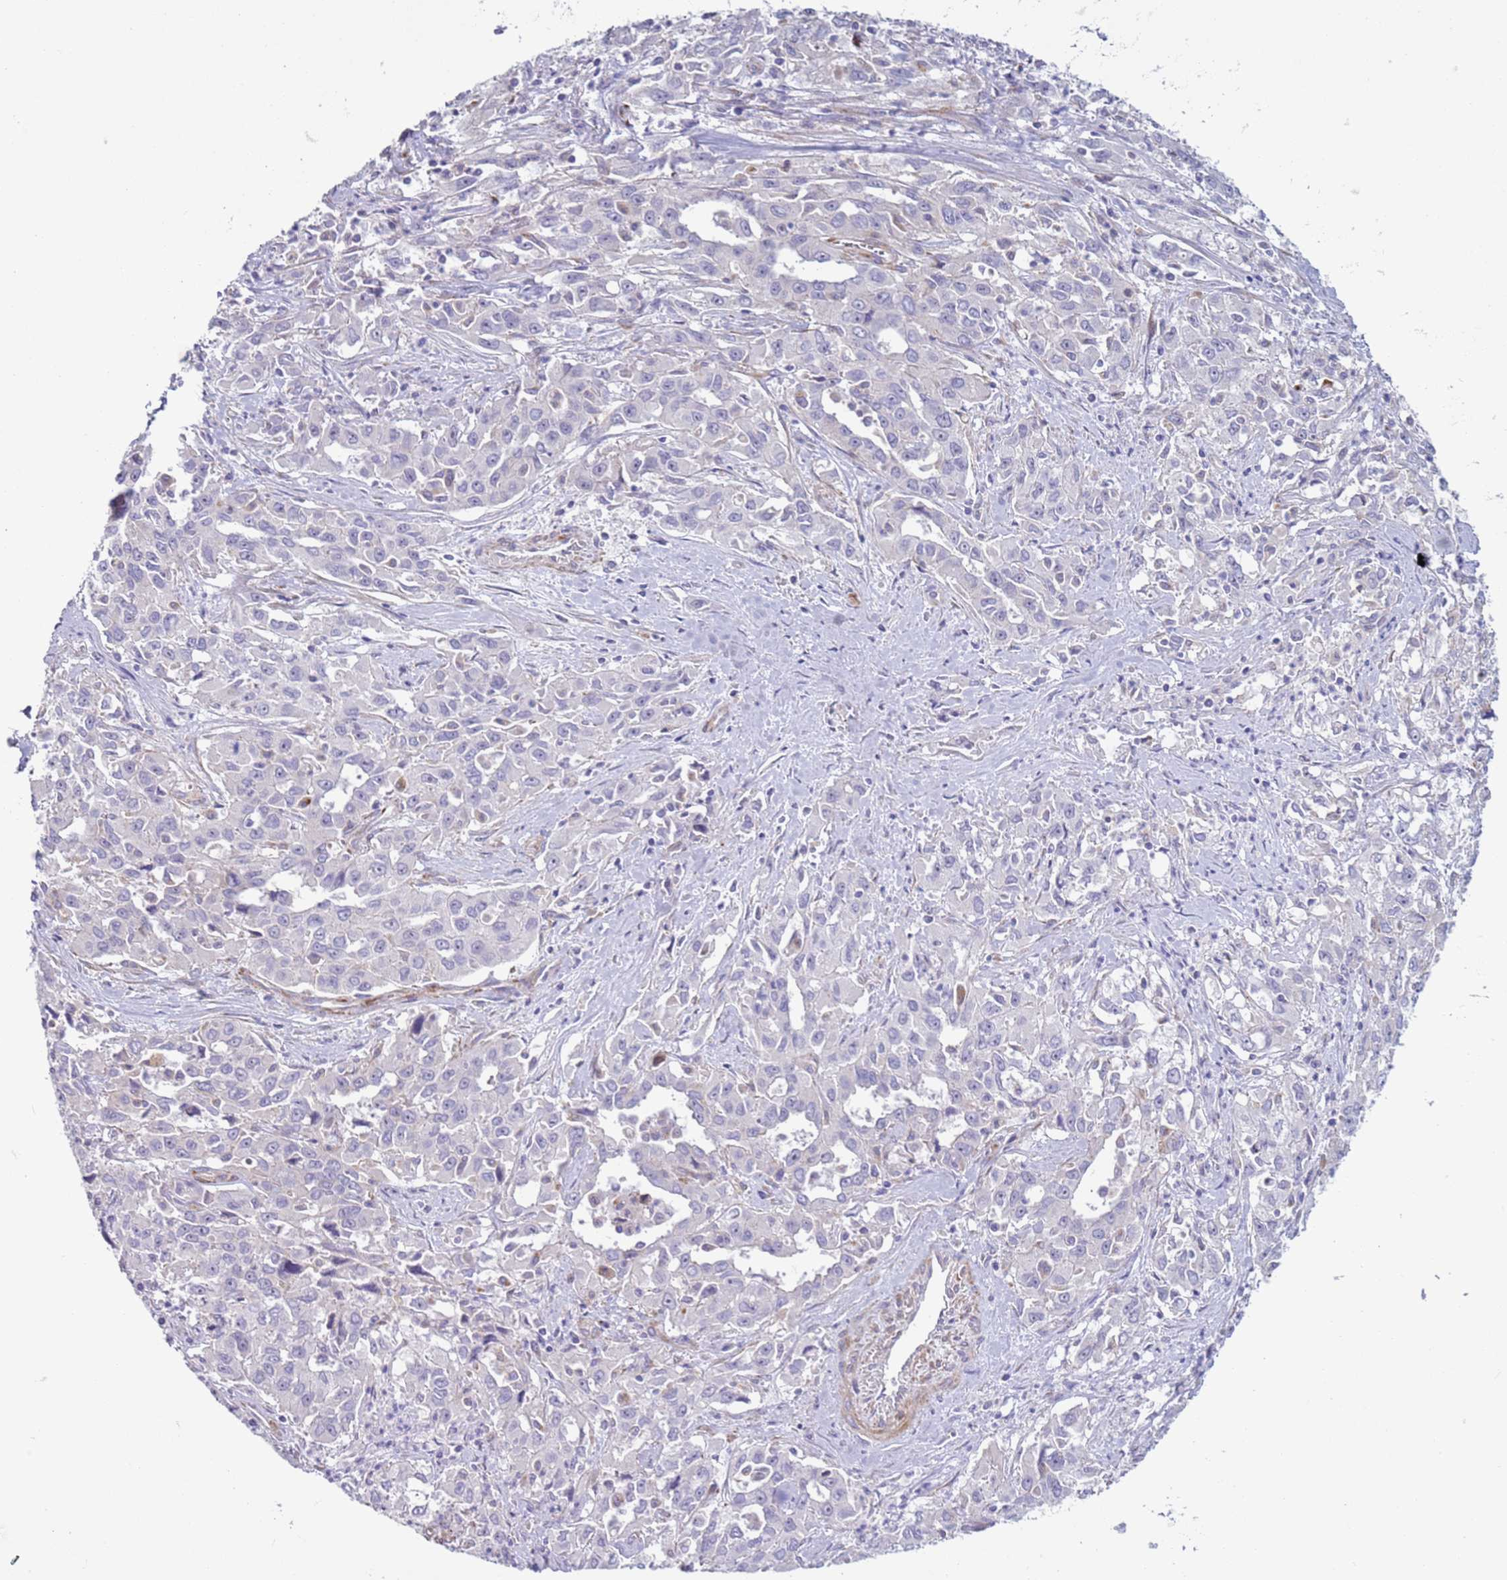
{"staining": {"intensity": "negative", "quantity": "none", "location": "none"}, "tissue": "liver cancer", "cell_type": "Tumor cells", "image_type": "cancer", "snomed": [{"axis": "morphology", "description": "Carcinoma, Hepatocellular, NOS"}, {"axis": "topography", "description": "Liver"}], "caption": "Tumor cells show no significant expression in hepatocellular carcinoma (liver).", "gene": "HEATR1", "patient": {"sex": "male", "age": 63}}